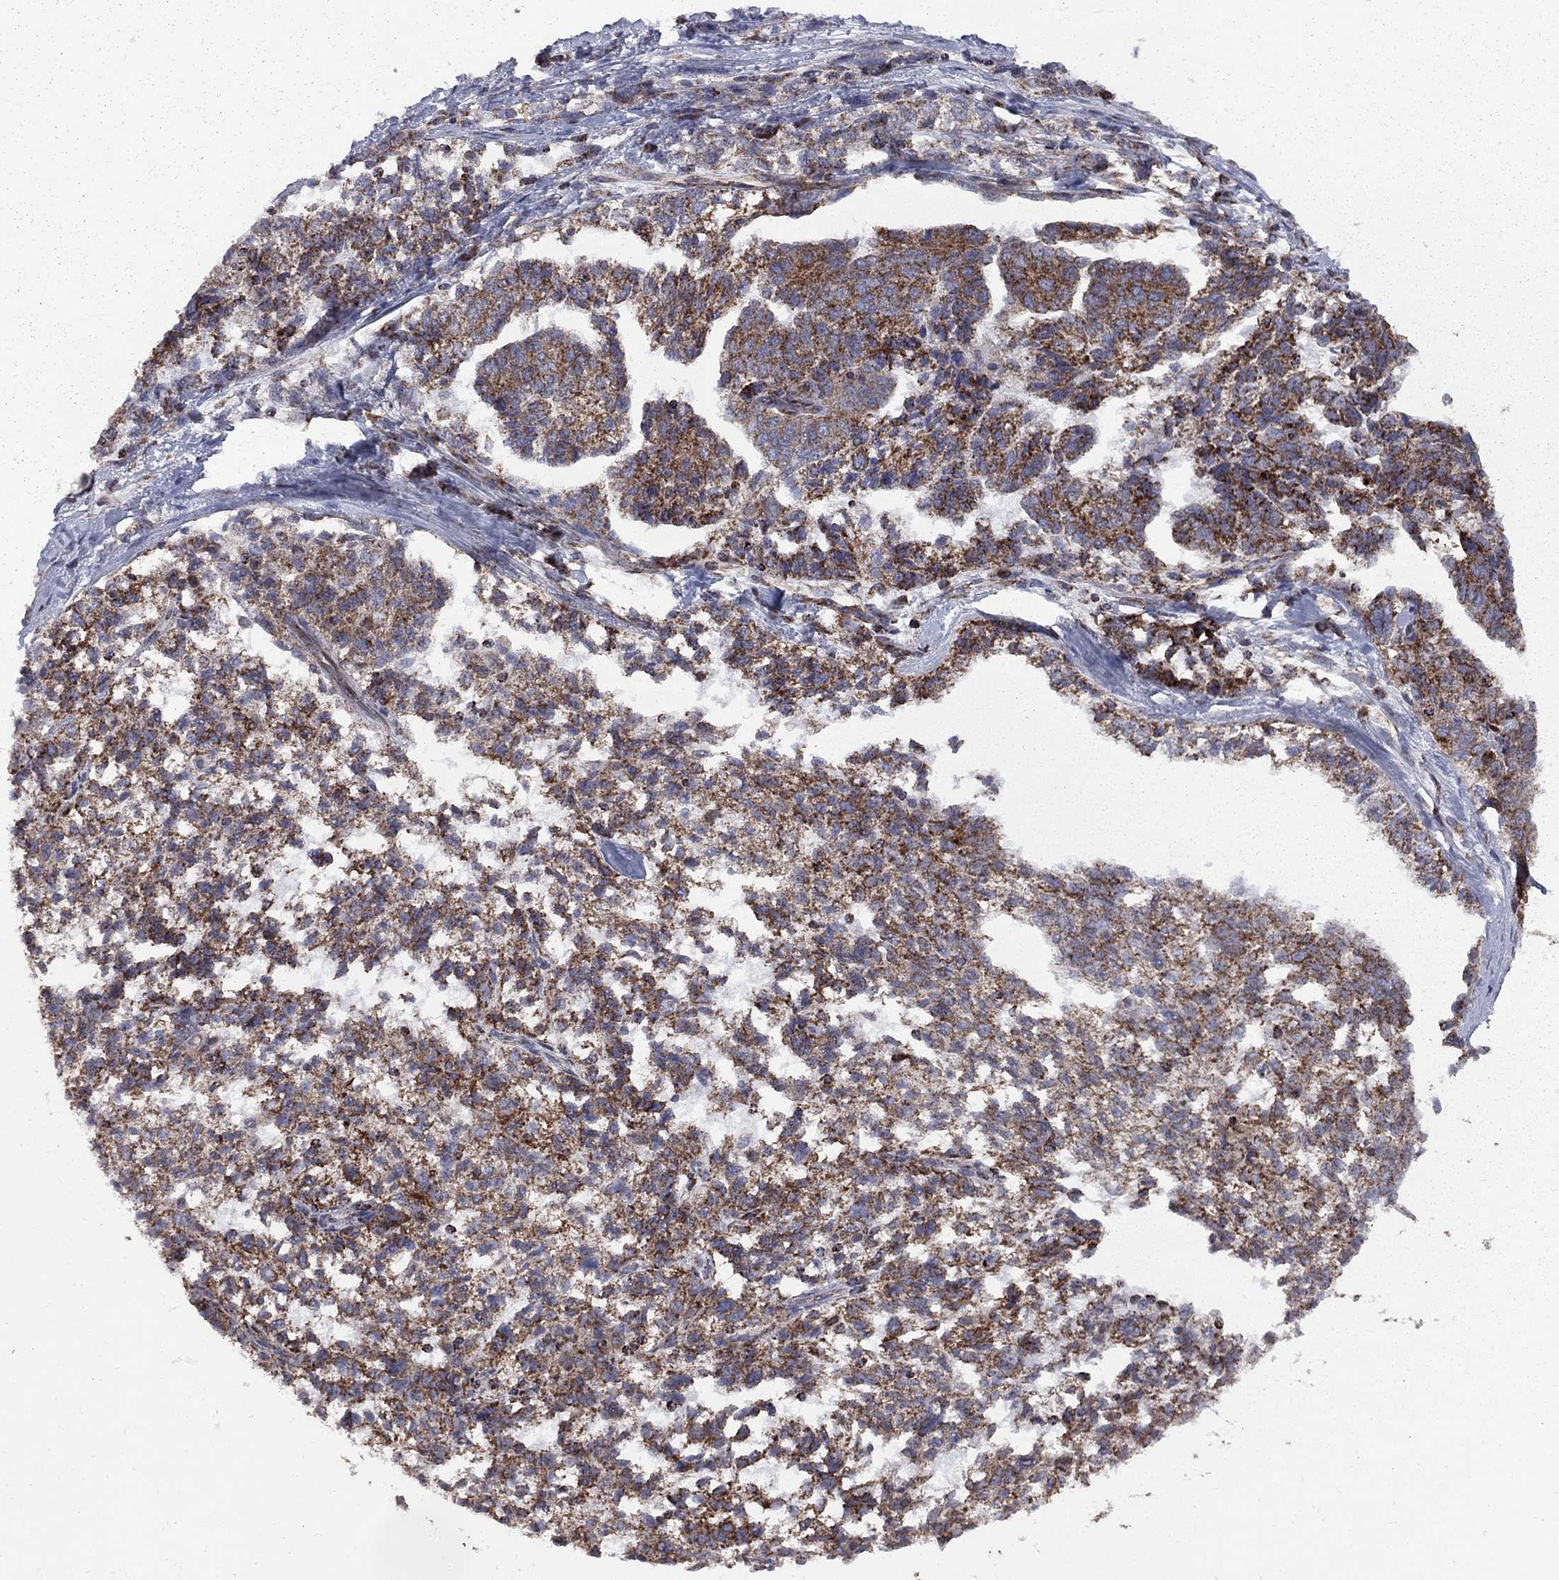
{"staining": {"intensity": "strong", "quantity": "25%-75%", "location": "cytoplasmic/membranous"}, "tissue": "ovarian cancer", "cell_type": "Tumor cells", "image_type": "cancer", "snomed": [{"axis": "morphology", "description": "Cystadenocarcinoma, serous, NOS"}, {"axis": "topography", "description": "Ovary"}], "caption": "DAB (3,3'-diaminobenzidine) immunohistochemical staining of ovarian cancer demonstrates strong cytoplasmic/membranous protein staining in approximately 25%-75% of tumor cells.", "gene": "CLPTM1", "patient": {"sex": "female", "age": 71}}